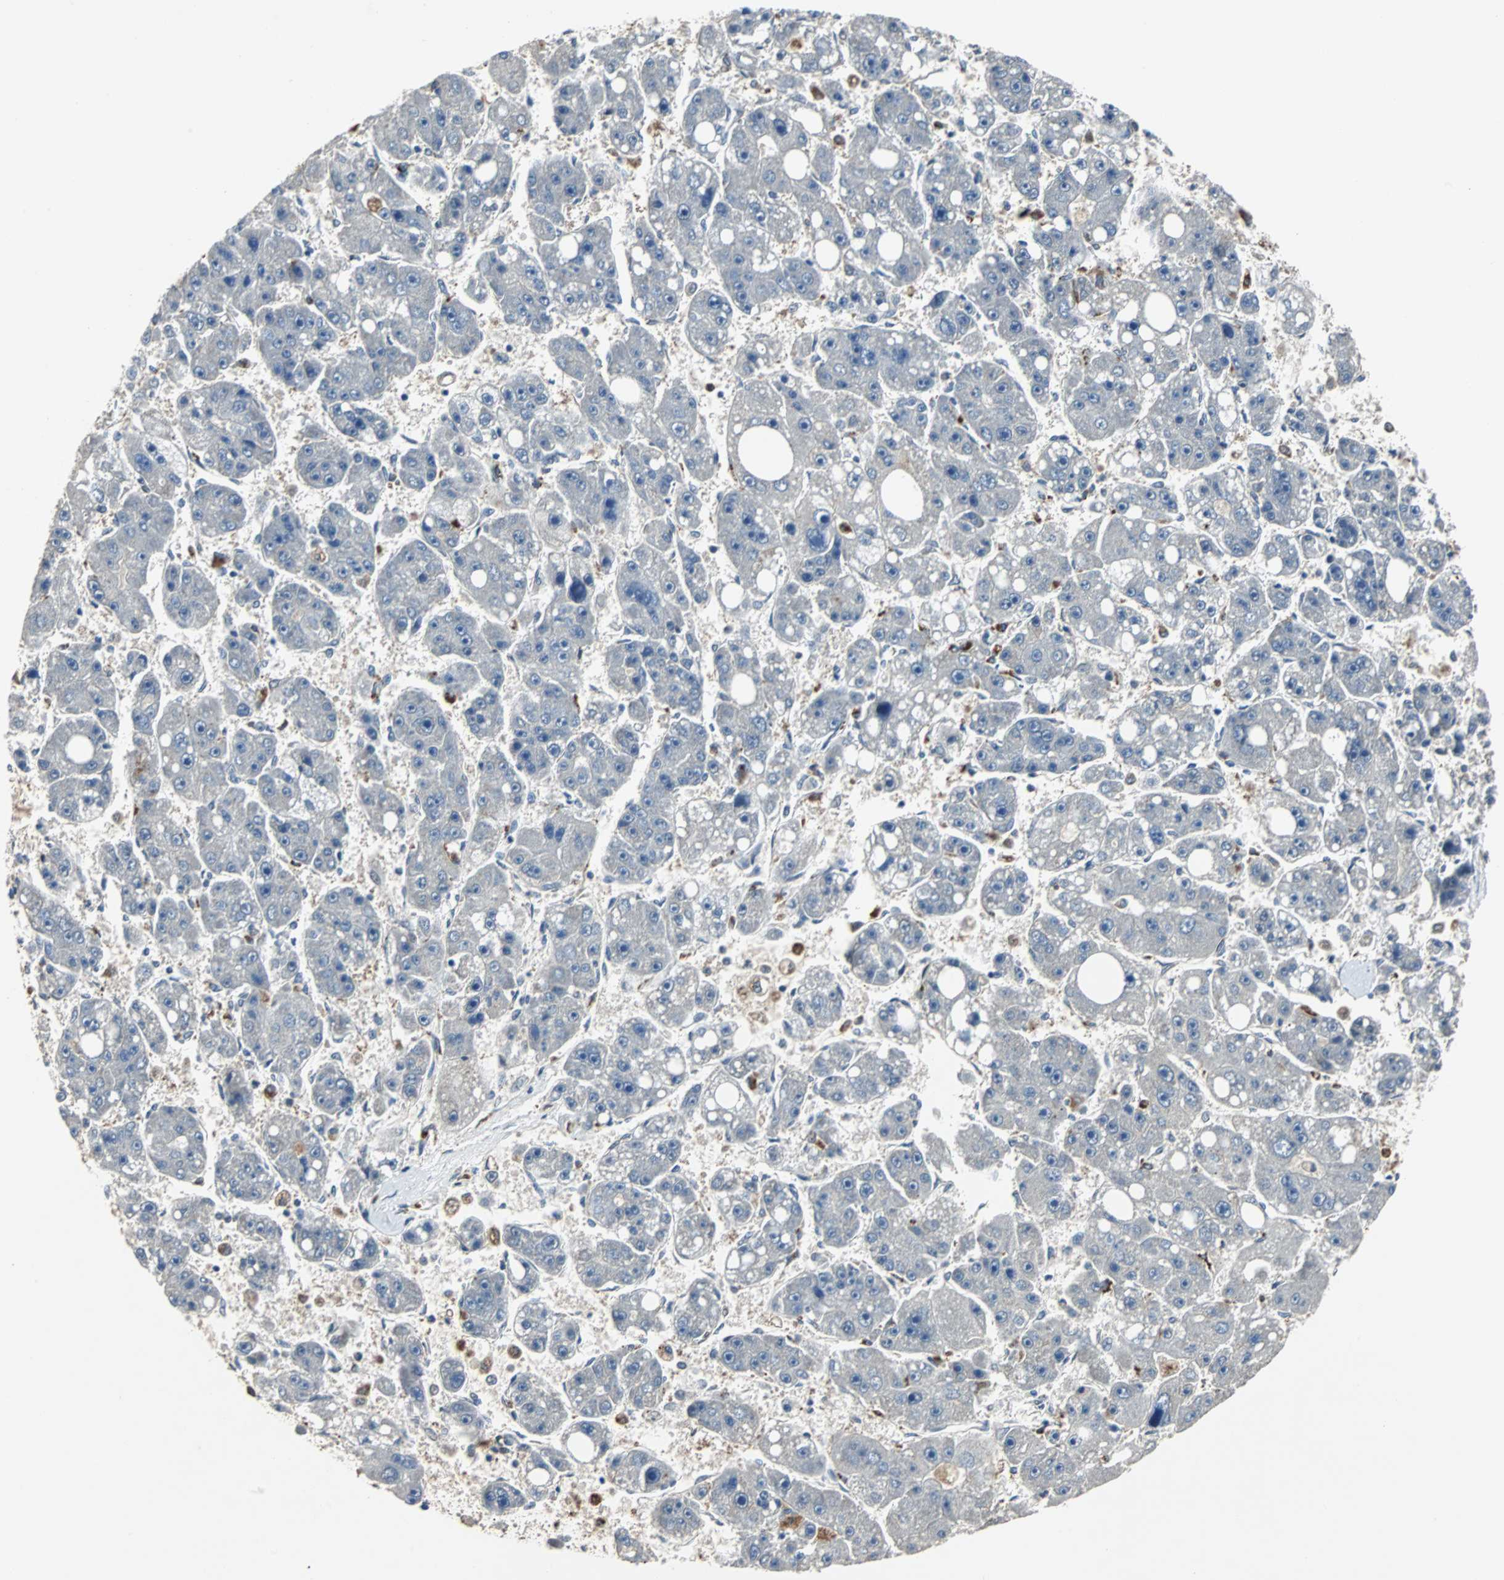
{"staining": {"intensity": "negative", "quantity": "none", "location": "none"}, "tissue": "liver cancer", "cell_type": "Tumor cells", "image_type": "cancer", "snomed": [{"axis": "morphology", "description": "Carcinoma, Hepatocellular, NOS"}, {"axis": "topography", "description": "Liver"}], "caption": "Immunohistochemical staining of liver cancer demonstrates no significant expression in tumor cells.", "gene": "HLX", "patient": {"sex": "female", "age": 61}}